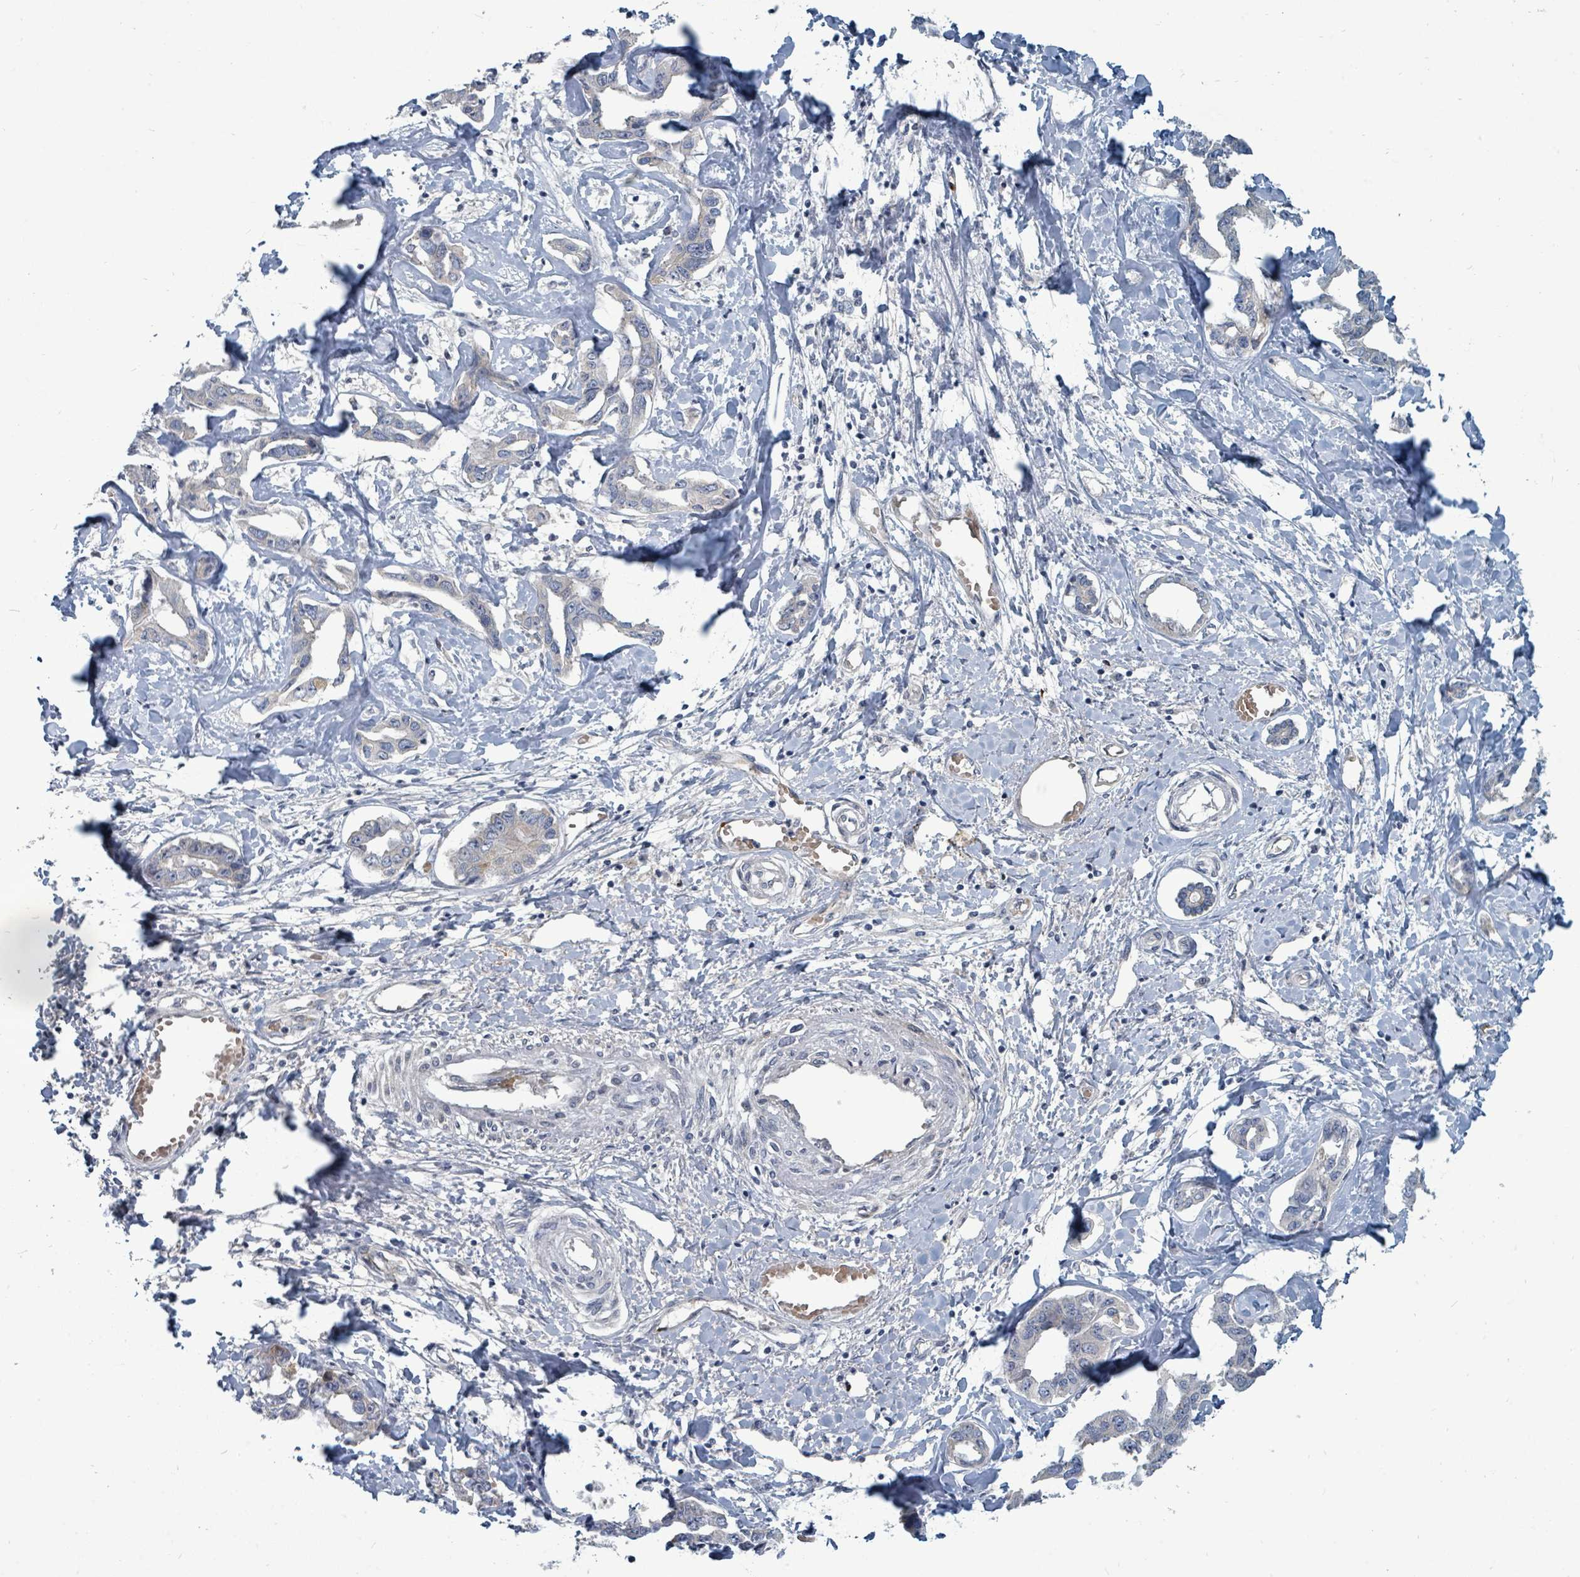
{"staining": {"intensity": "negative", "quantity": "none", "location": "none"}, "tissue": "liver cancer", "cell_type": "Tumor cells", "image_type": "cancer", "snomed": [{"axis": "morphology", "description": "Cholangiocarcinoma"}, {"axis": "topography", "description": "Liver"}], "caption": "Protein analysis of cholangiocarcinoma (liver) exhibits no significant positivity in tumor cells.", "gene": "TRDMT1", "patient": {"sex": "male", "age": 59}}